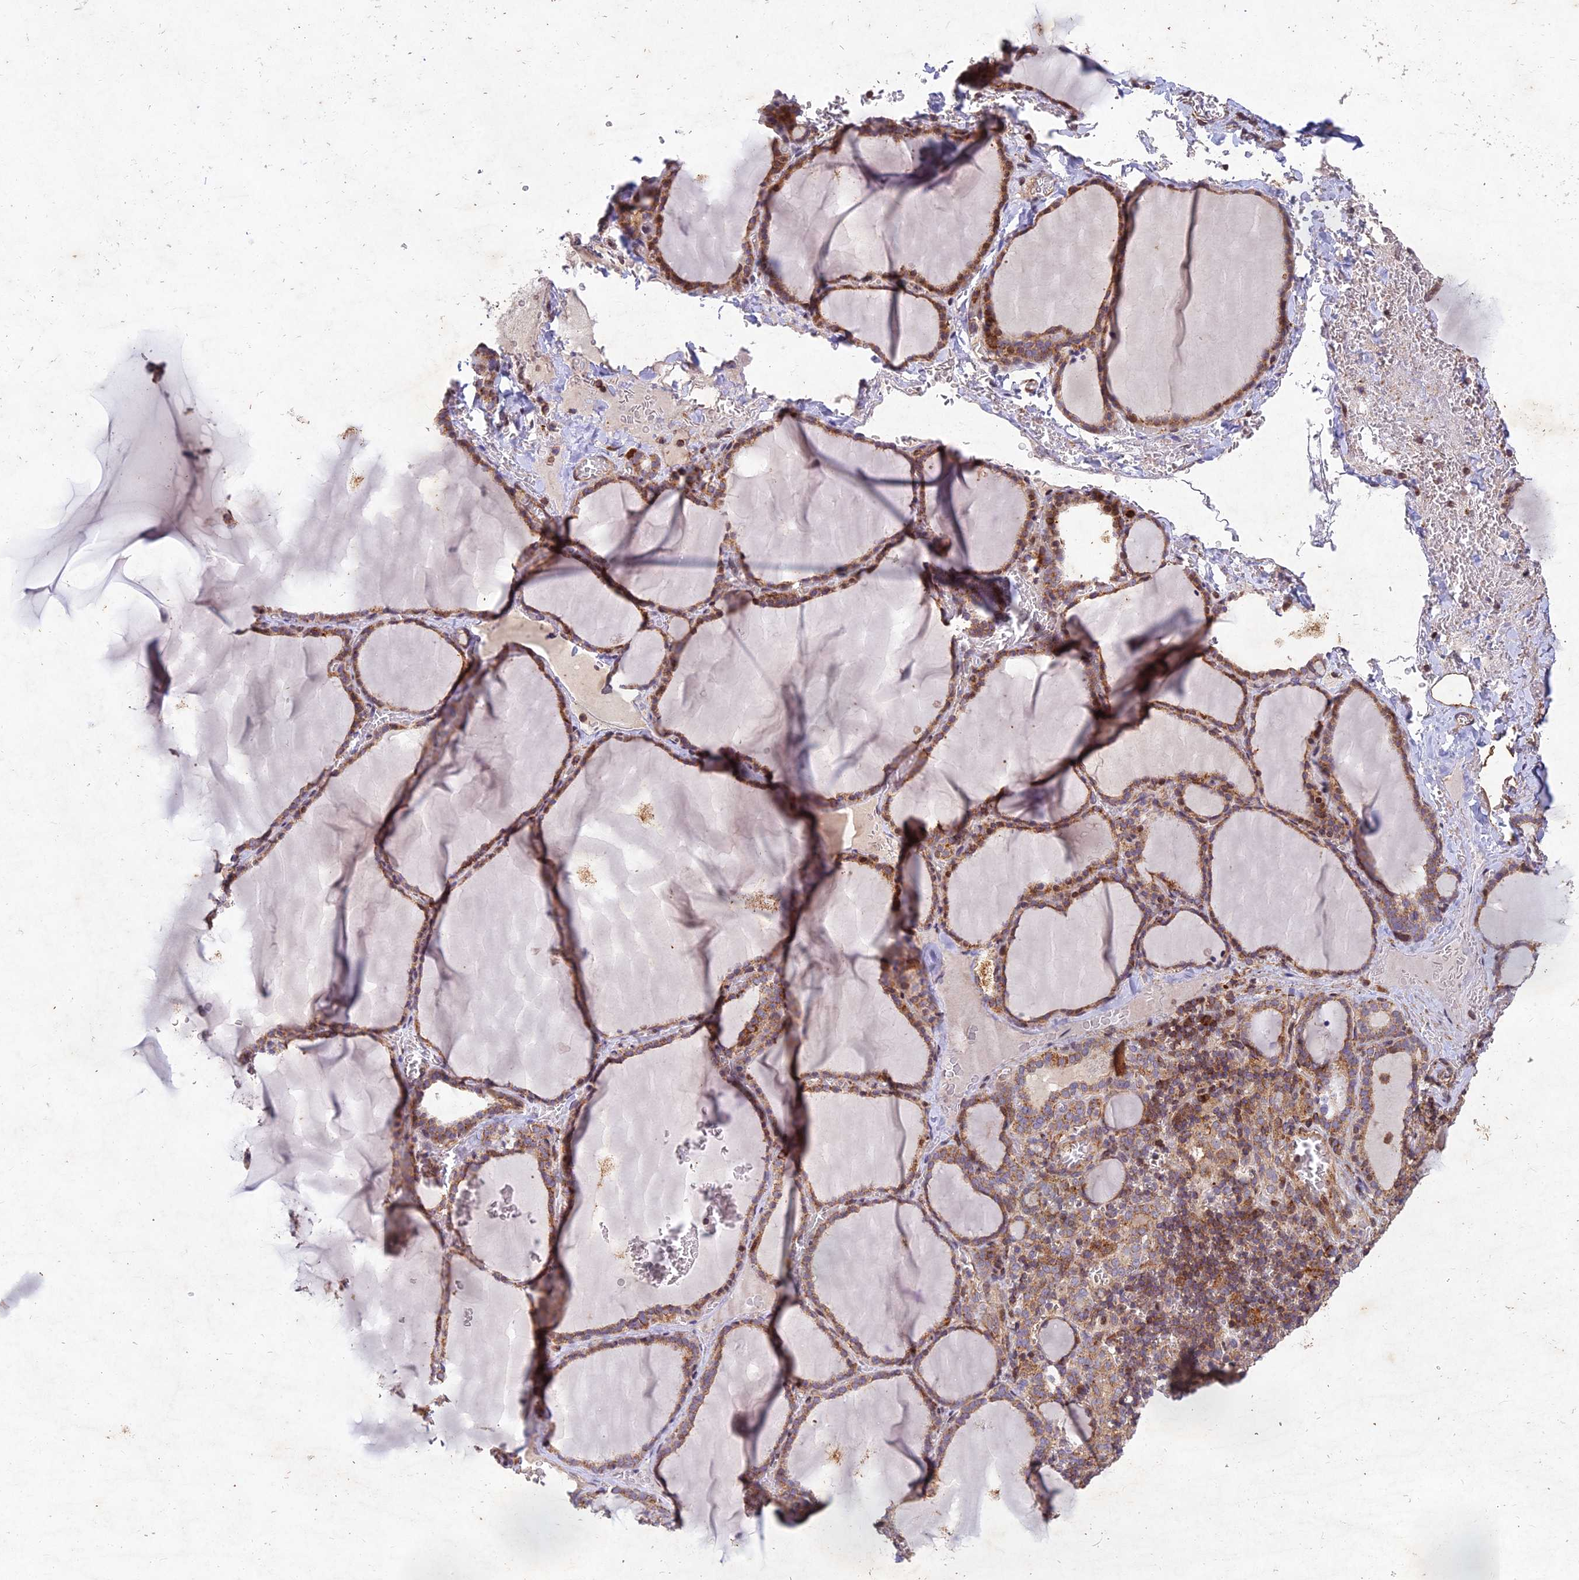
{"staining": {"intensity": "moderate", "quantity": ">75%", "location": "cytoplasmic/membranous"}, "tissue": "thyroid gland", "cell_type": "Glandular cells", "image_type": "normal", "snomed": [{"axis": "morphology", "description": "Normal tissue, NOS"}, {"axis": "topography", "description": "Thyroid gland"}], "caption": "Immunohistochemical staining of benign thyroid gland reveals >75% levels of moderate cytoplasmic/membranous protein positivity in about >75% of glandular cells. (DAB (3,3'-diaminobenzidine) IHC with brightfield microscopy, high magnification).", "gene": "RELCH", "patient": {"sex": "female", "age": 39}}